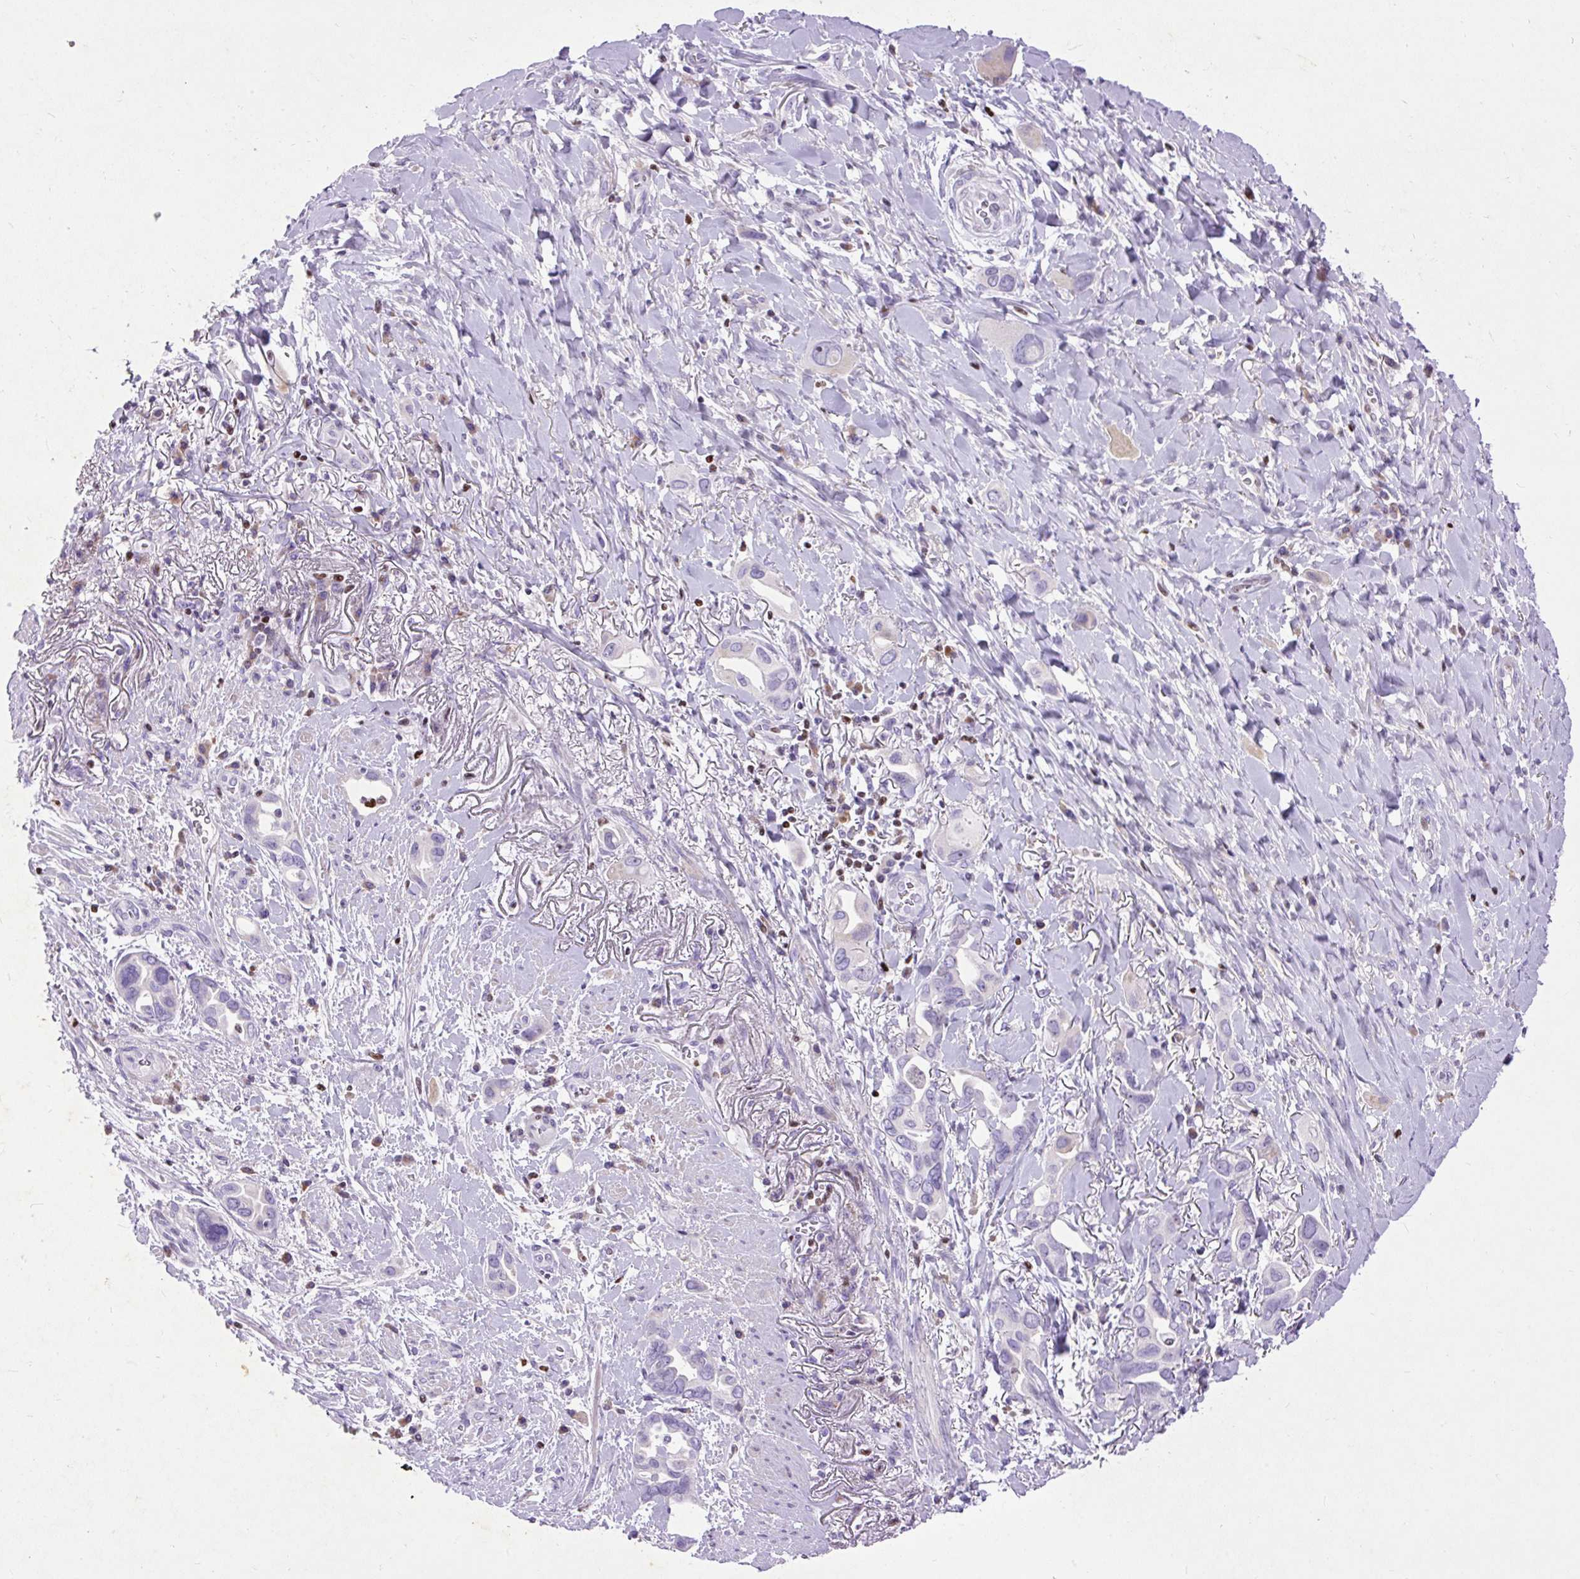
{"staining": {"intensity": "negative", "quantity": "none", "location": "none"}, "tissue": "lung cancer", "cell_type": "Tumor cells", "image_type": "cancer", "snomed": [{"axis": "morphology", "description": "Adenocarcinoma, NOS"}, {"axis": "topography", "description": "Lung"}], "caption": "DAB immunohistochemical staining of lung adenocarcinoma exhibits no significant expression in tumor cells. Brightfield microscopy of IHC stained with DAB (3,3'-diaminobenzidine) (brown) and hematoxylin (blue), captured at high magnification.", "gene": "SPC24", "patient": {"sex": "male", "age": 76}}